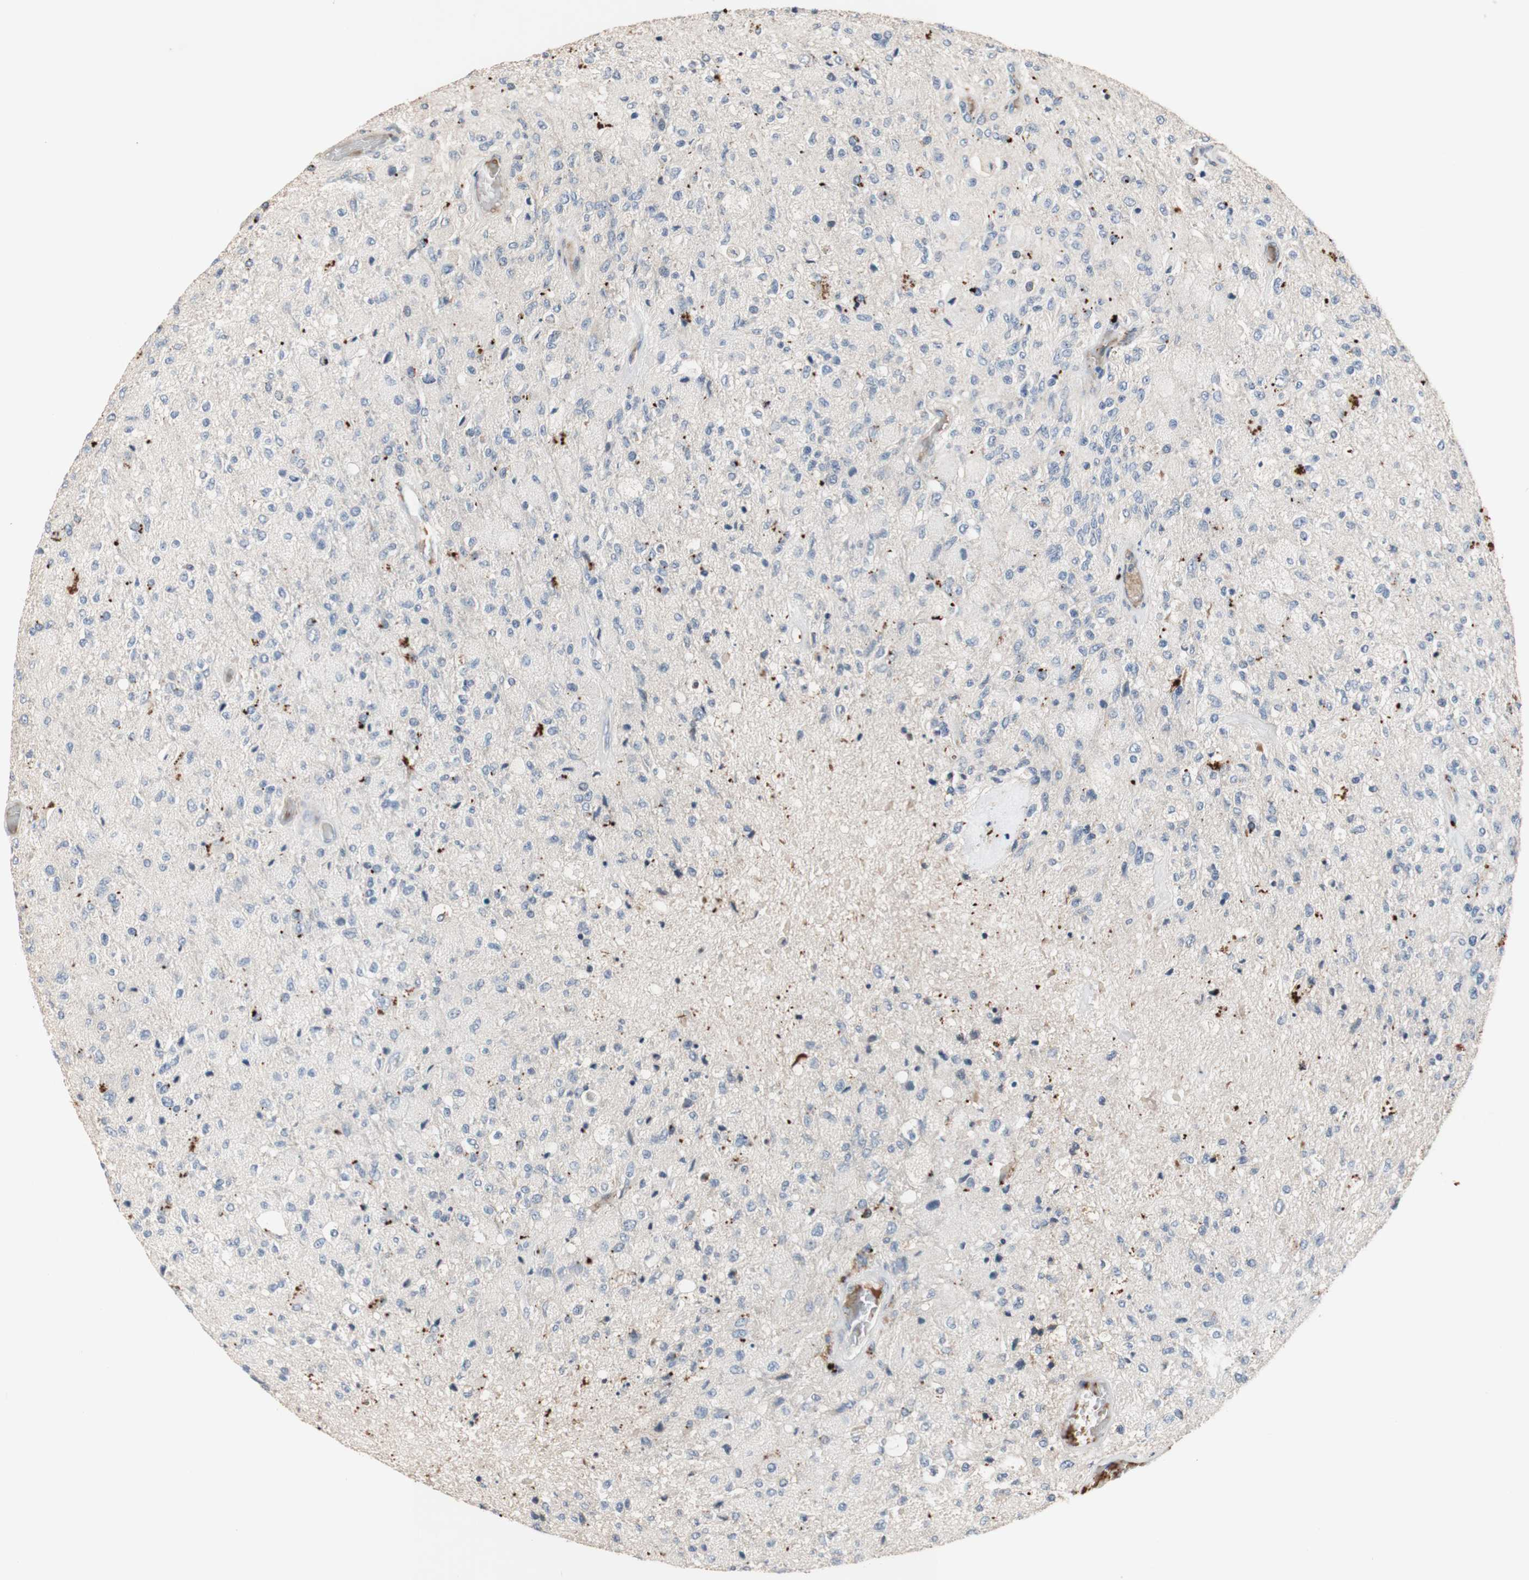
{"staining": {"intensity": "negative", "quantity": "none", "location": "none"}, "tissue": "glioma", "cell_type": "Tumor cells", "image_type": "cancer", "snomed": [{"axis": "morphology", "description": "Normal tissue, NOS"}, {"axis": "morphology", "description": "Glioma, malignant, High grade"}, {"axis": "topography", "description": "Cerebral cortex"}], "caption": "Human glioma stained for a protein using immunohistochemistry demonstrates no expression in tumor cells.", "gene": "CDON", "patient": {"sex": "male", "age": 77}}